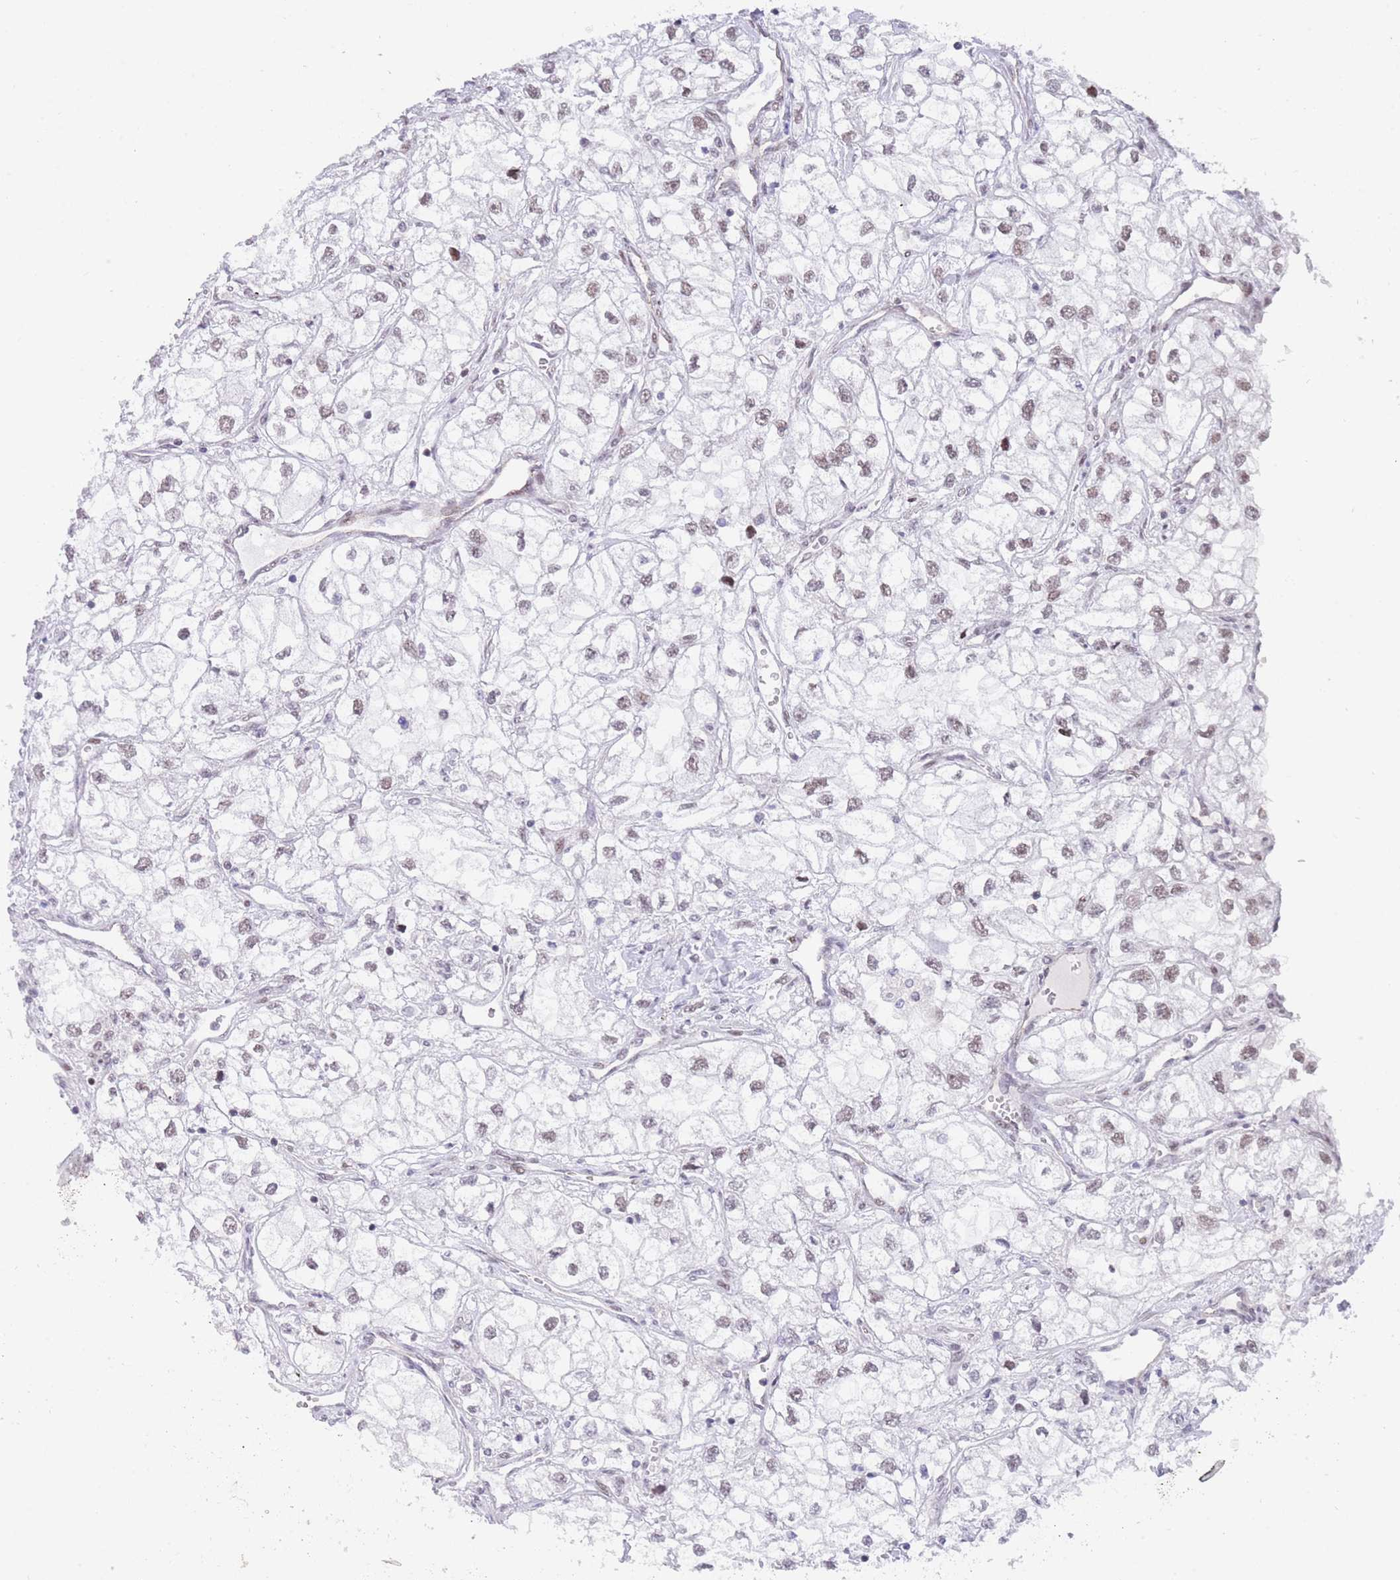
{"staining": {"intensity": "moderate", "quantity": ">75%", "location": "nuclear"}, "tissue": "renal cancer", "cell_type": "Tumor cells", "image_type": "cancer", "snomed": [{"axis": "morphology", "description": "Adenocarcinoma, NOS"}, {"axis": "topography", "description": "Kidney"}], "caption": "A photomicrograph of human renal cancer stained for a protein shows moderate nuclear brown staining in tumor cells.", "gene": "ZNF382", "patient": {"sex": "male", "age": 59}}